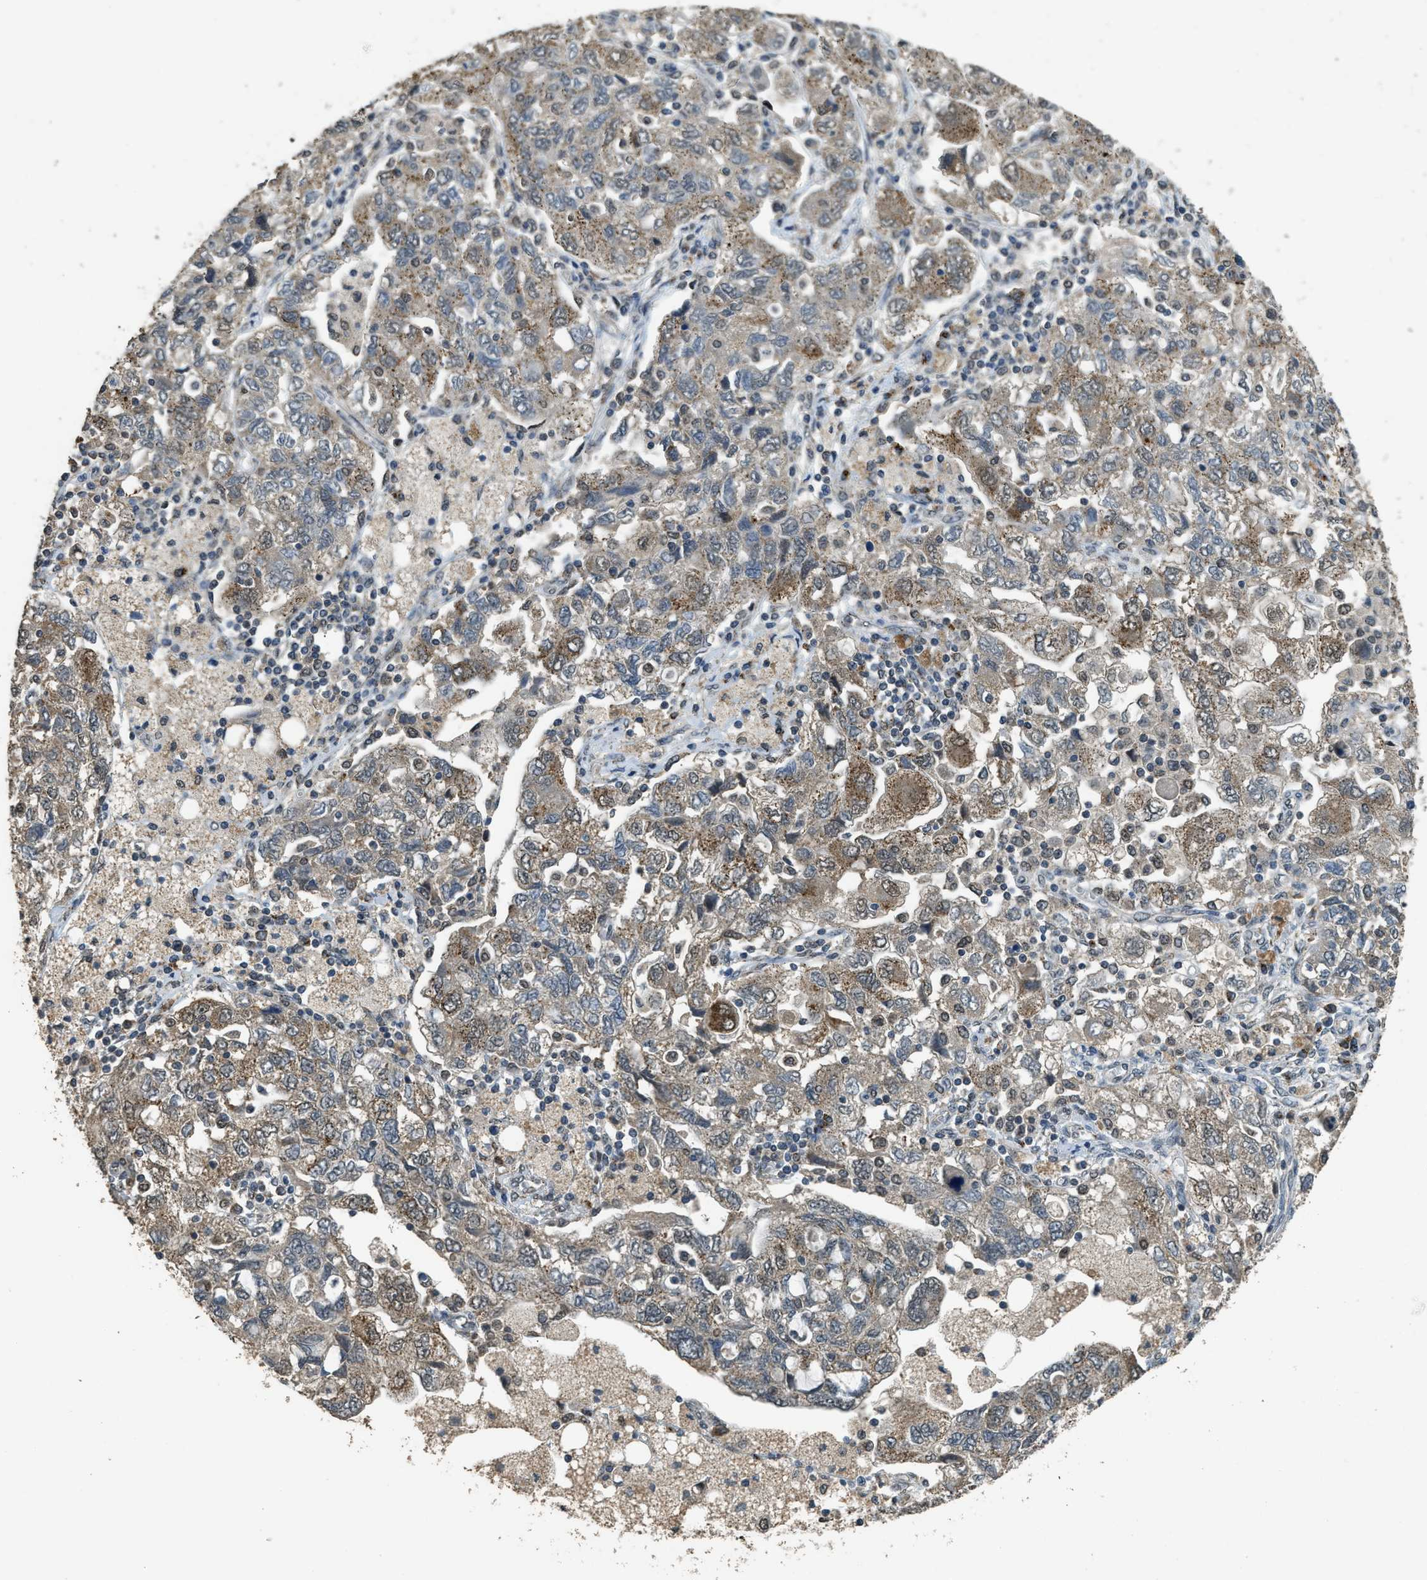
{"staining": {"intensity": "moderate", "quantity": ">75%", "location": "cytoplasmic/membranous"}, "tissue": "ovarian cancer", "cell_type": "Tumor cells", "image_type": "cancer", "snomed": [{"axis": "morphology", "description": "Carcinoma, NOS"}, {"axis": "morphology", "description": "Cystadenocarcinoma, serous, NOS"}, {"axis": "topography", "description": "Ovary"}], "caption": "Ovarian cancer (serous cystadenocarcinoma) was stained to show a protein in brown. There is medium levels of moderate cytoplasmic/membranous expression in approximately >75% of tumor cells.", "gene": "IPO7", "patient": {"sex": "female", "age": 69}}